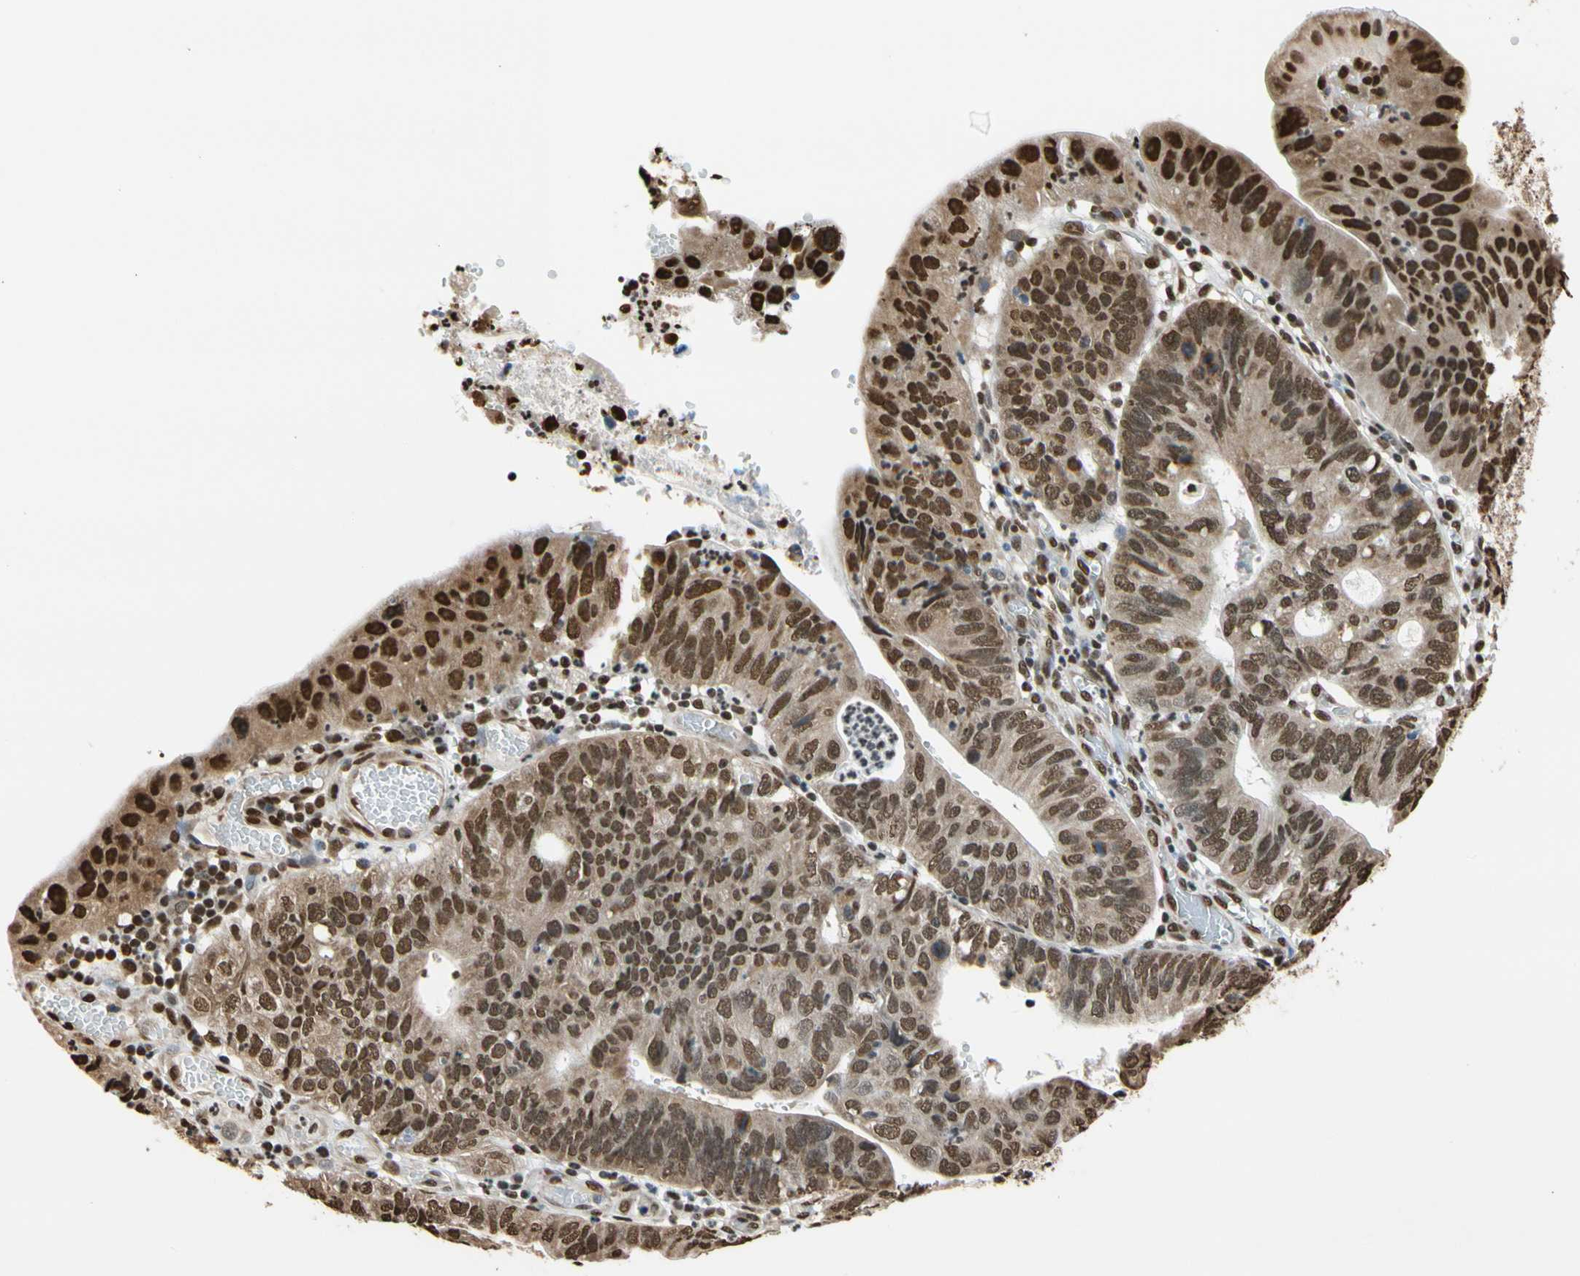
{"staining": {"intensity": "strong", "quantity": ">75%", "location": "cytoplasmic/membranous,nuclear"}, "tissue": "stomach cancer", "cell_type": "Tumor cells", "image_type": "cancer", "snomed": [{"axis": "morphology", "description": "Adenocarcinoma, NOS"}, {"axis": "topography", "description": "Stomach"}], "caption": "DAB (3,3'-diaminobenzidine) immunohistochemical staining of stomach cancer reveals strong cytoplasmic/membranous and nuclear protein positivity in about >75% of tumor cells. (DAB IHC, brown staining for protein, blue staining for nuclei).", "gene": "HNRNPK", "patient": {"sex": "male", "age": 59}}